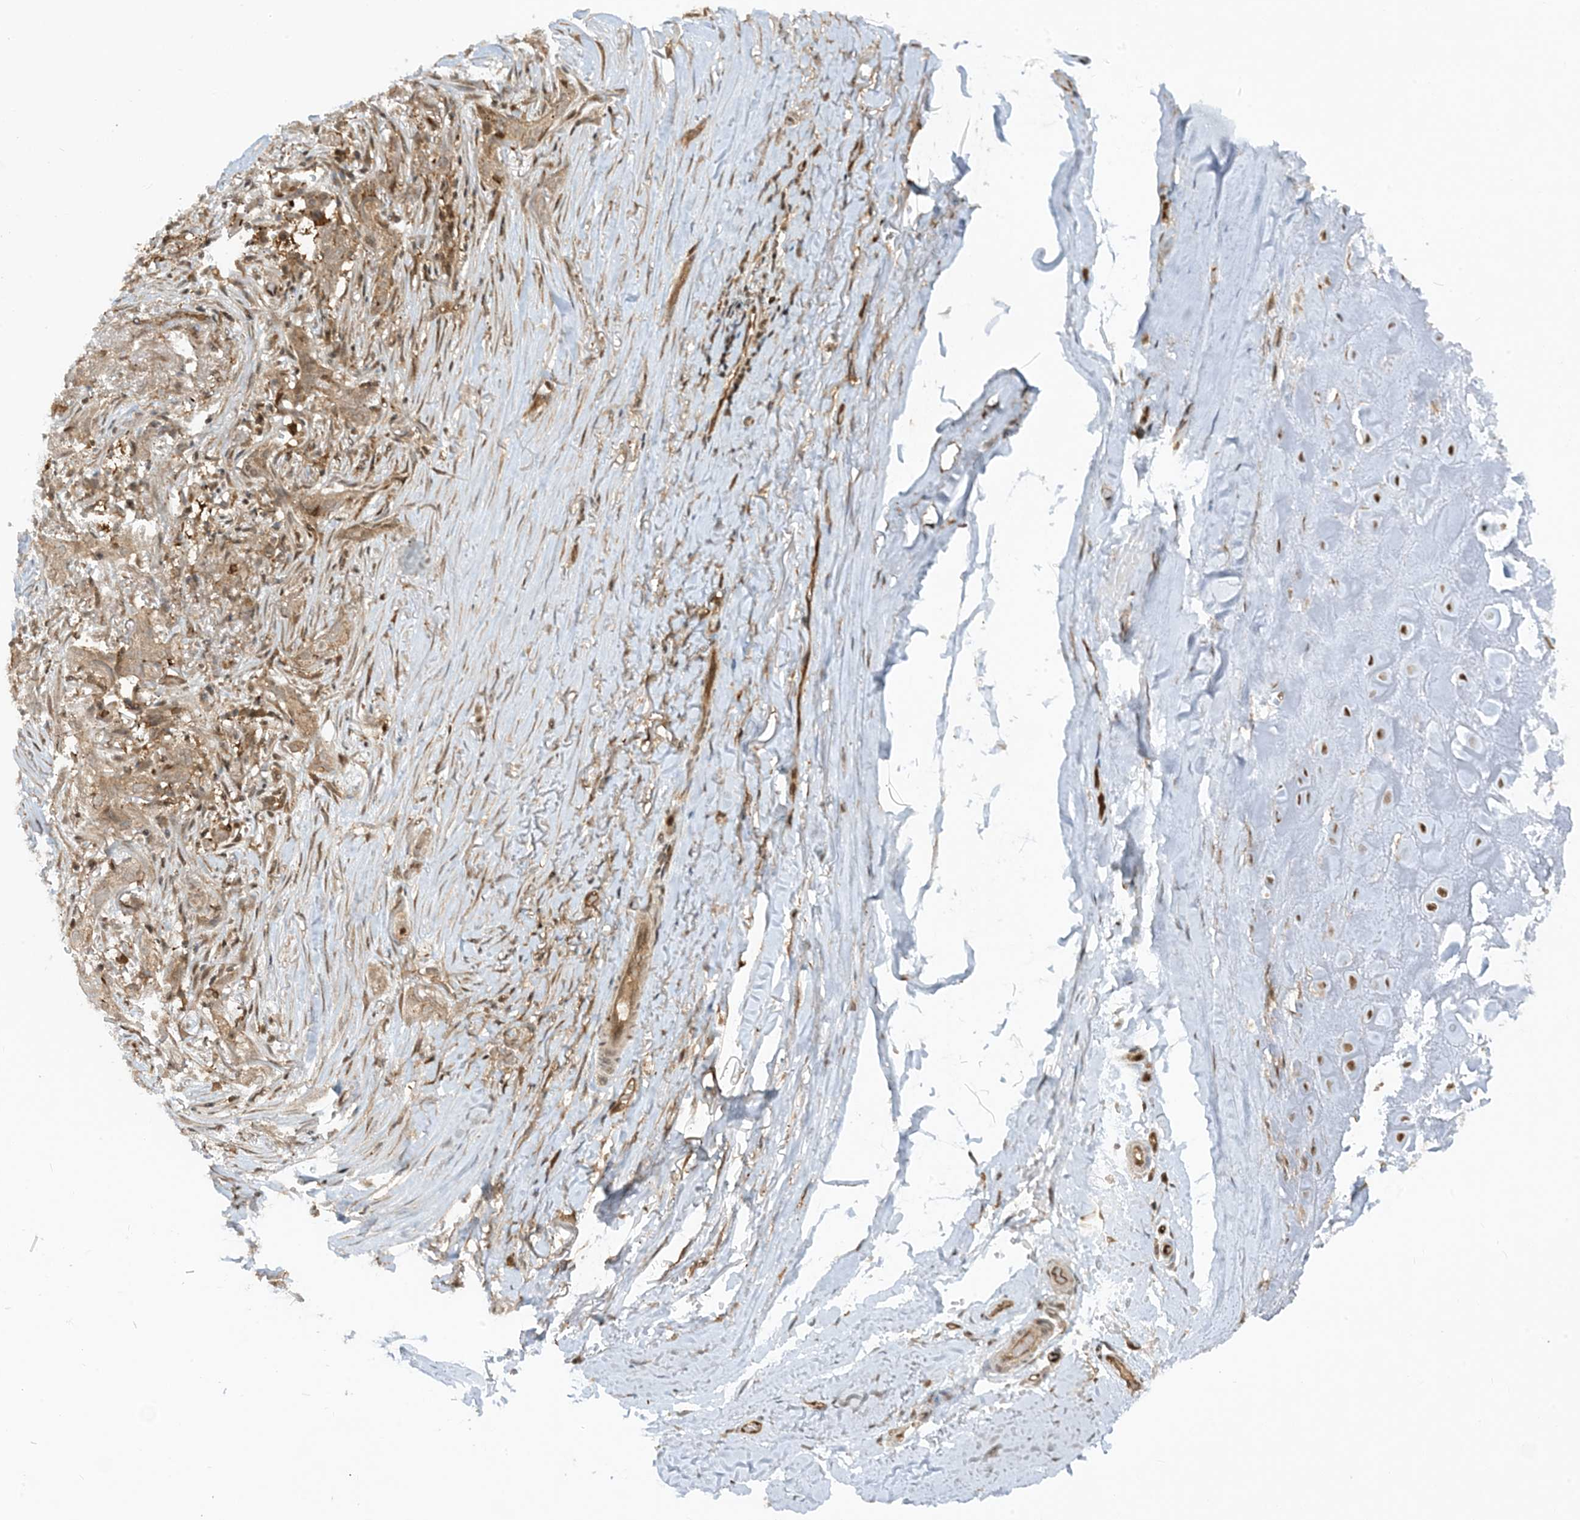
{"staining": {"intensity": "moderate", "quantity": "25%-75%", "location": "cytoplasmic/membranous"}, "tissue": "adipose tissue", "cell_type": "Adipocytes", "image_type": "normal", "snomed": [{"axis": "morphology", "description": "Normal tissue, NOS"}, {"axis": "morphology", "description": "Basal cell carcinoma"}, {"axis": "topography", "description": "Skin"}], "caption": "This histopathology image displays immunohistochemistry (IHC) staining of benign human adipose tissue, with medium moderate cytoplasmic/membranous positivity in approximately 25%-75% of adipocytes.", "gene": "CERT1", "patient": {"sex": "female", "age": 89}}